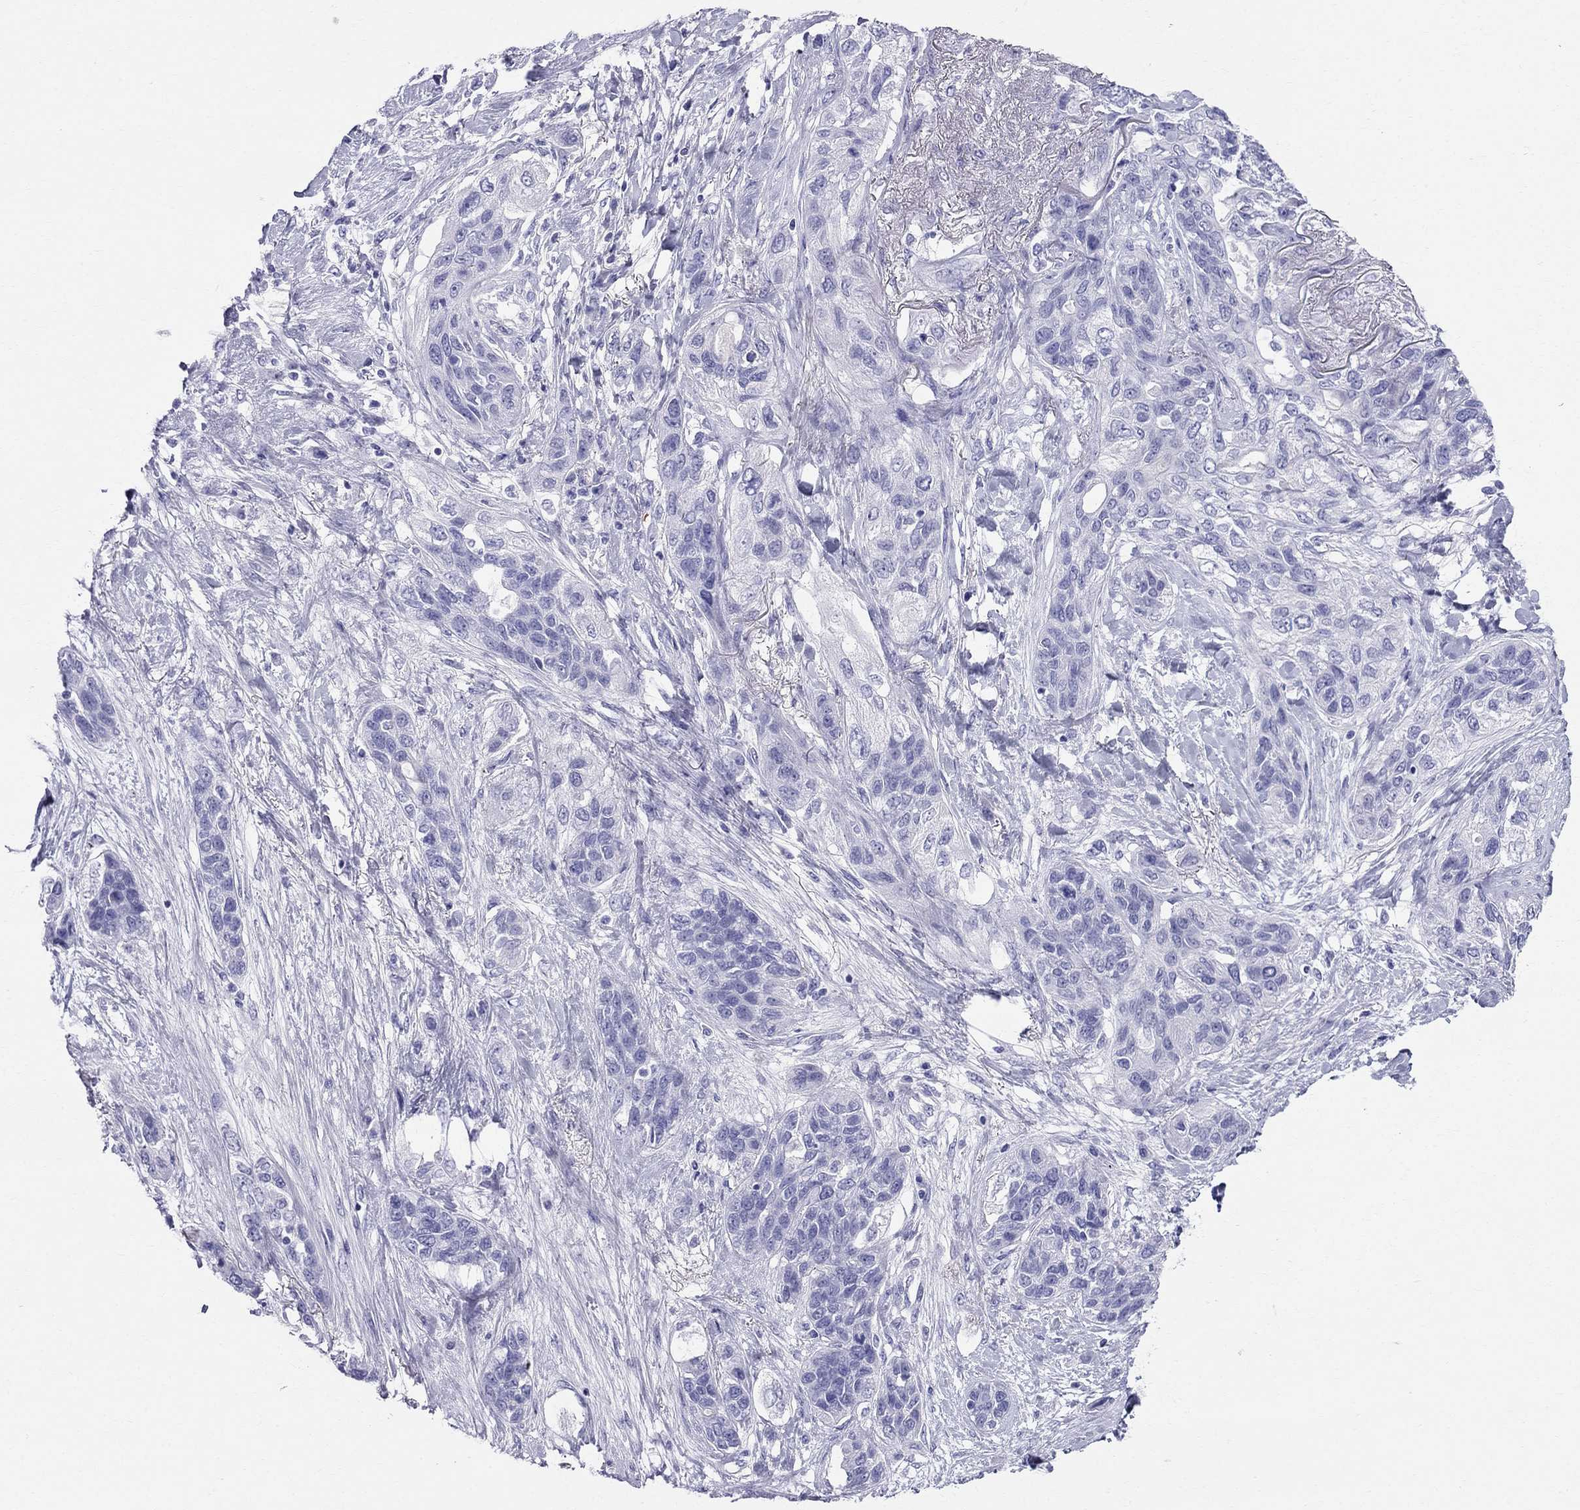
{"staining": {"intensity": "negative", "quantity": "none", "location": "none"}, "tissue": "lung cancer", "cell_type": "Tumor cells", "image_type": "cancer", "snomed": [{"axis": "morphology", "description": "Squamous cell carcinoma, NOS"}, {"axis": "topography", "description": "Lung"}], "caption": "DAB (3,3'-diaminobenzidine) immunohistochemical staining of human lung squamous cell carcinoma exhibits no significant staining in tumor cells.", "gene": "DNAAF6", "patient": {"sex": "female", "age": 70}}